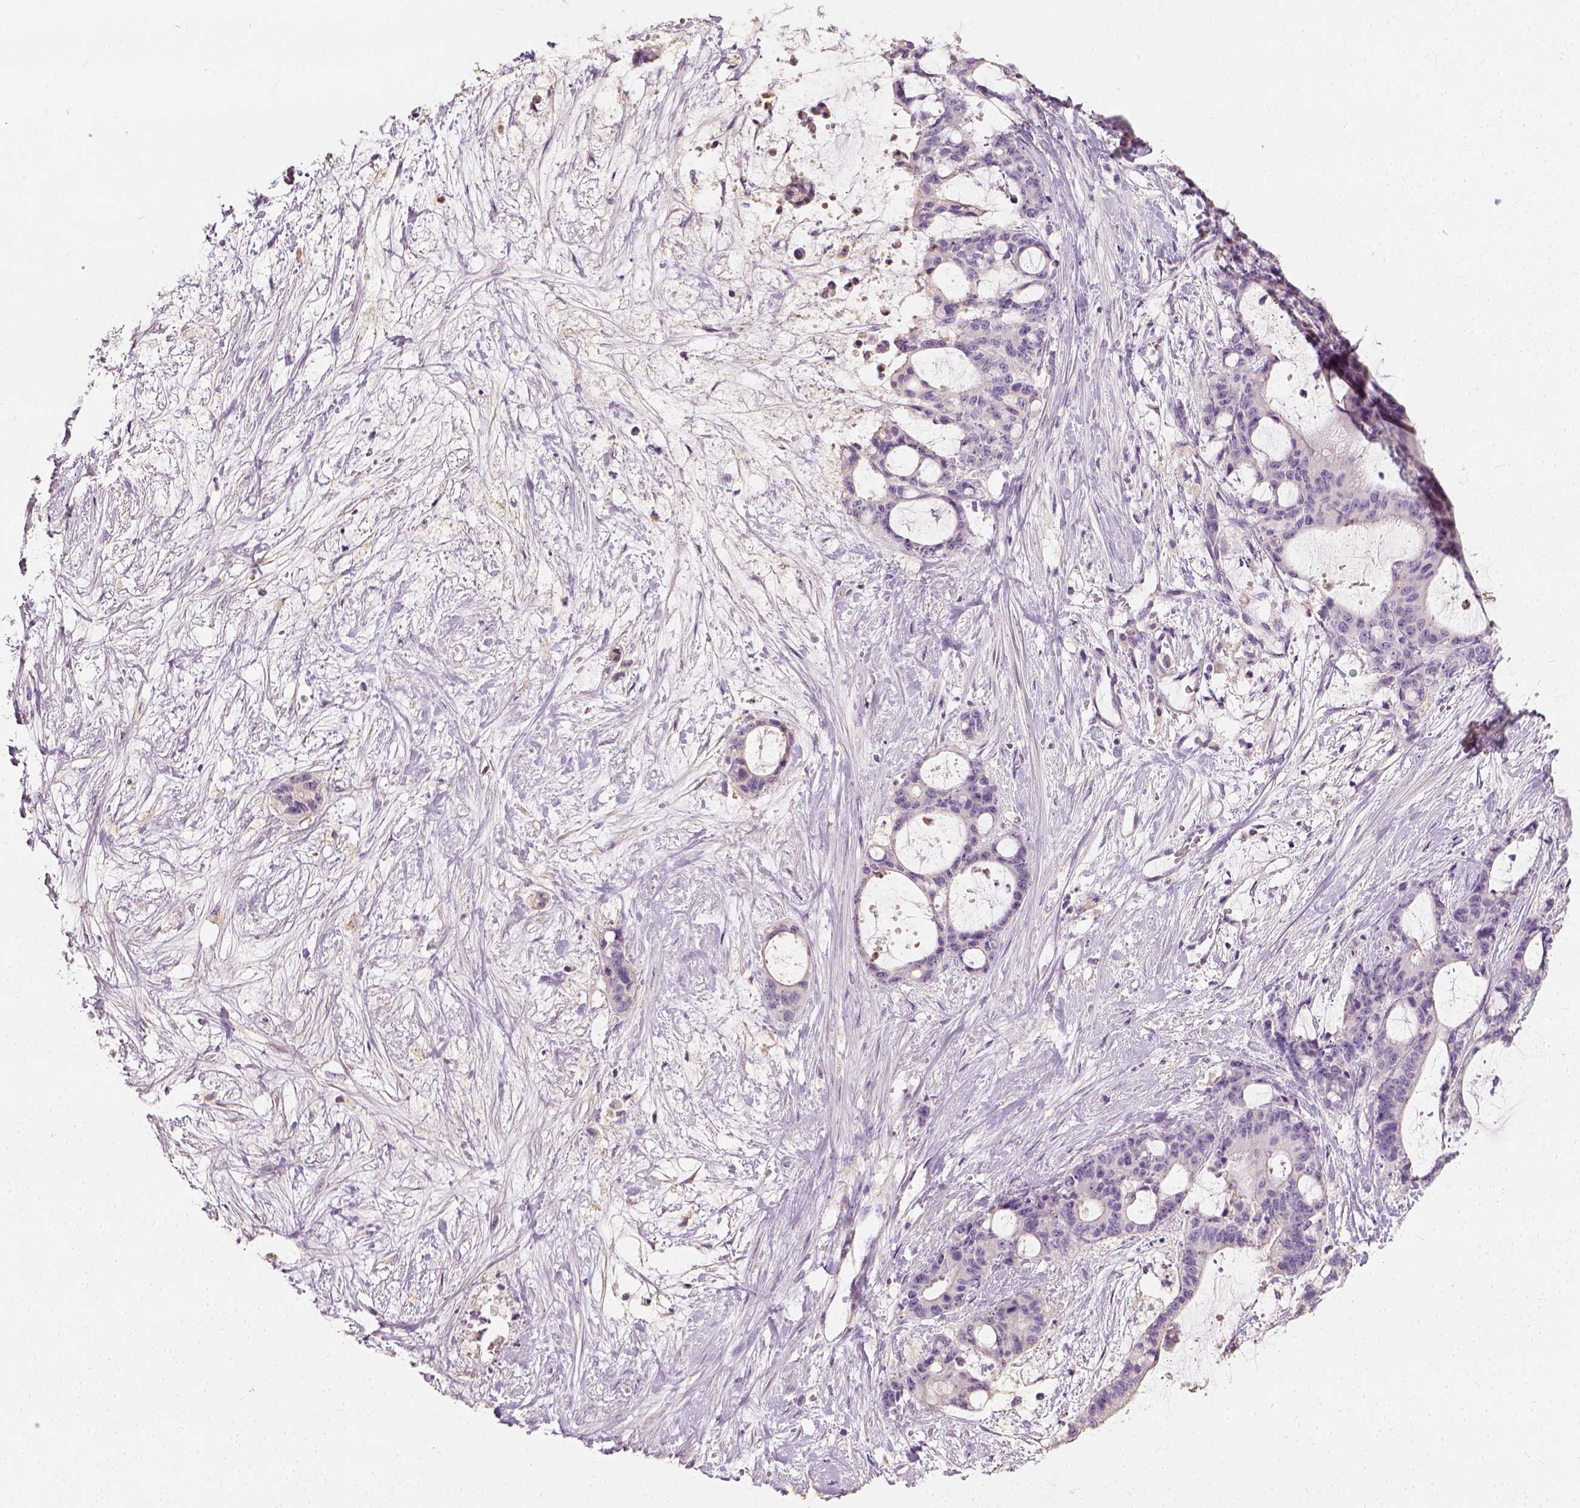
{"staining": {"intensity": "negative", "quantity": "none", "location": "none"}, "tissue": "liver cancer", "cell_type": "Tumor cells", "image_type": "cancer", "snomed": [{"axis": "morphology", "description": "Normal tissue, NOS"}, {"axis": "morphology", "description": "Cholangiocarcinoma"}, {"axis": "topography", "description": "Liver"}, {"axis": "topography", "description": "Peripheral nerve tissue"}], "caption": "The photomicrograph demonstrates no significant expression in tumor cells of liver cholangiocarcinoma. (Stains: DAB (3,3'-diaminobenzidine) immunohistochemistry with hematoxylin counter stain, Microscopy: brightfield microscopy at high magnification).", "gene": "DHCR24", "patient": {"sex": "female", "age": 73}}